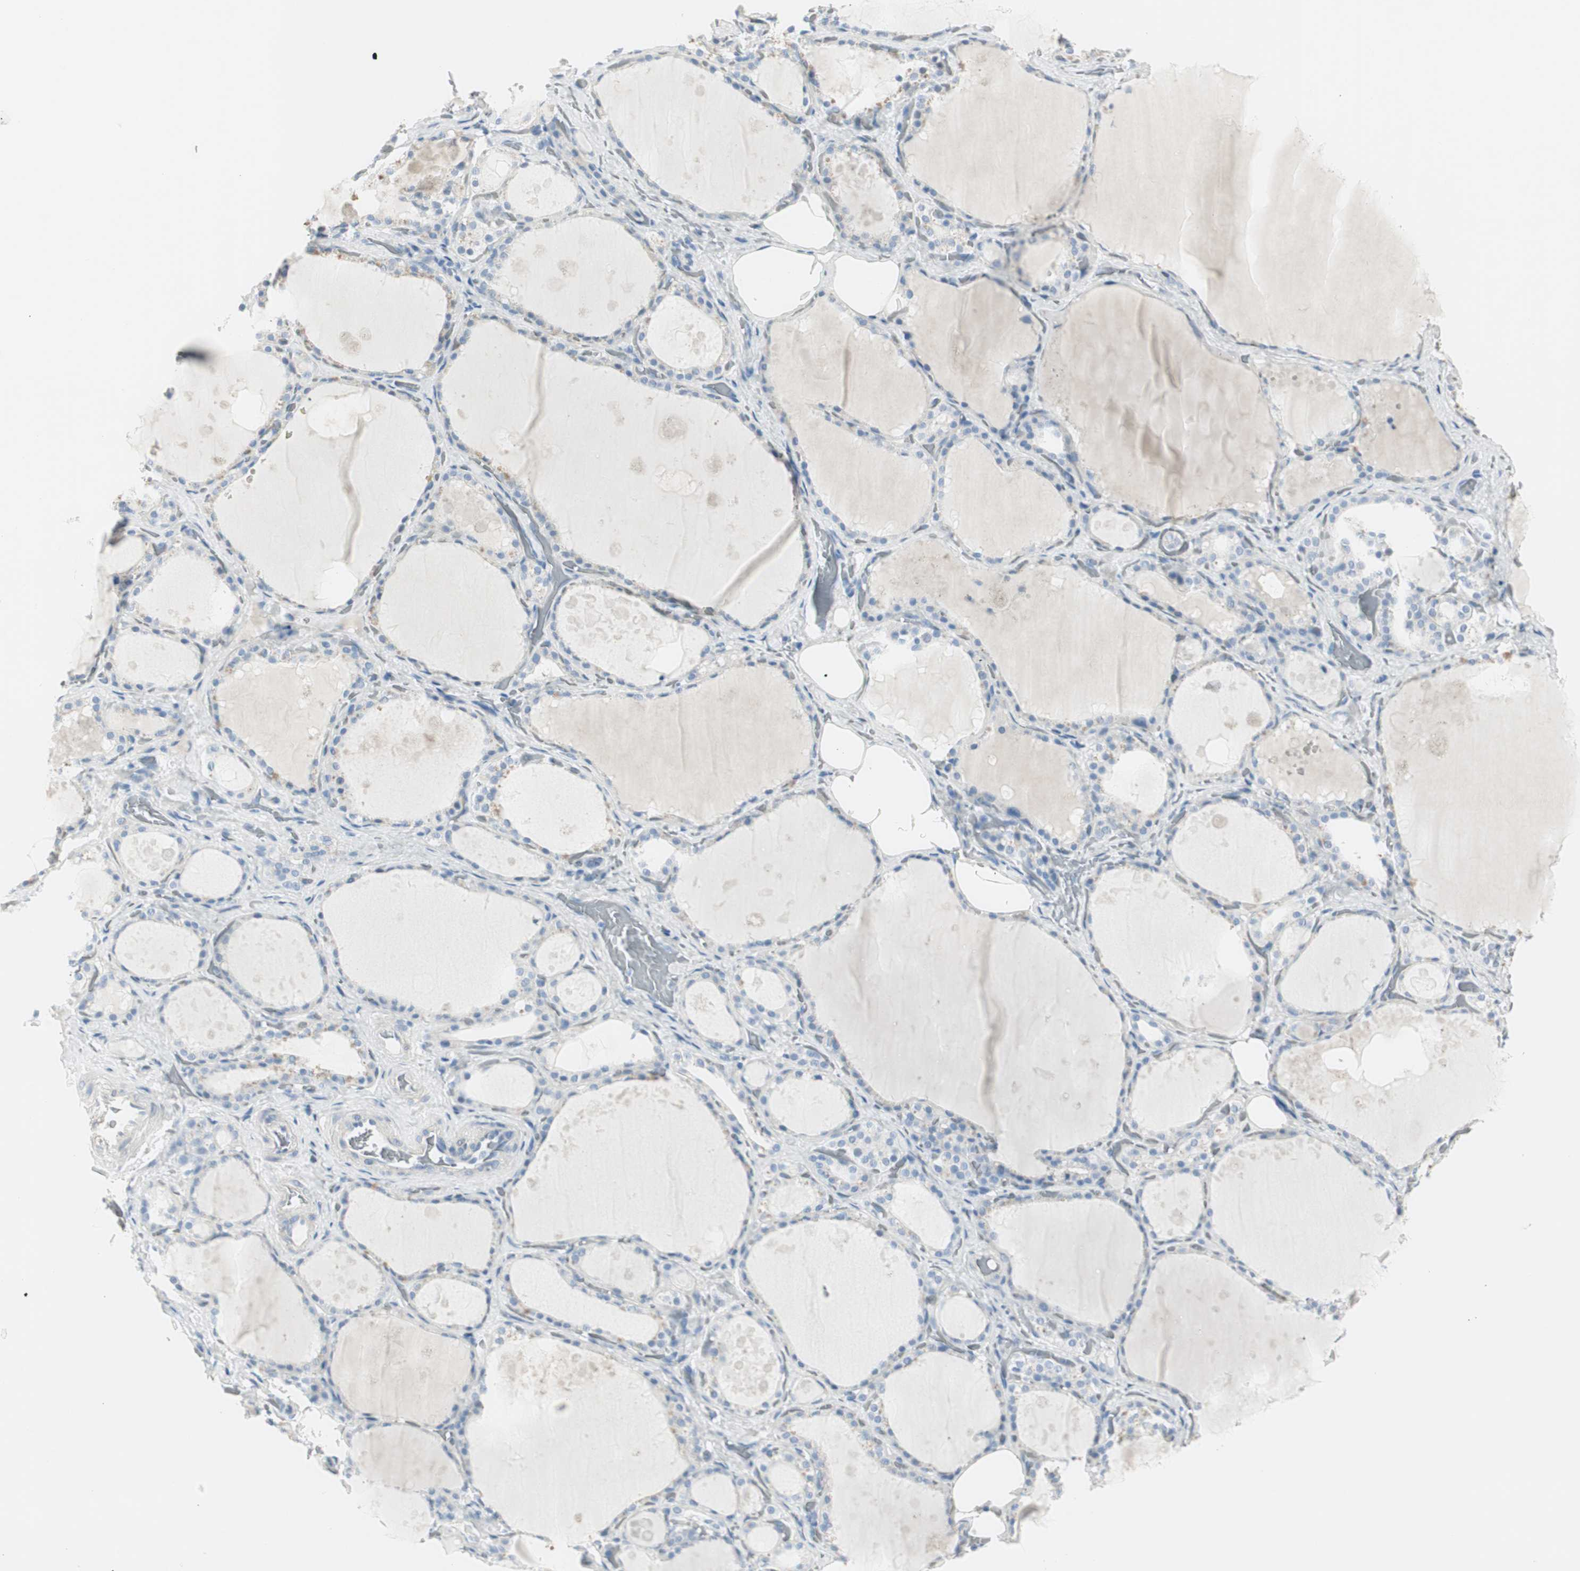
{"staining": {"intensity": "negative", "quantity": "none", "location": "none"}, "tissue": "thyroid gland", "cell_type": "Glandular cells", "image_type": "normal", "snomed": [{"axis": "morphology", "description": "Normal tissue, NOS"}, {"axis": "topography", "description": "Thyroid gland"}], "caption": "High magnification brightfield microscopy of unremarkable thyroid gland stained with DAB (3,3'-diaminobenzidine) (brown) and counterstained with hematoxylin (blue): glandular cells show no significant expression. The staining was performed using DAB (3,3'-diaminobenzidine) to visualize the protein expression in brown, while the nuclei were stained in blue with hematoxylin (Magnification: 20x).", "gene": "CDHR5", "patient": {"sex": "male", "age": 61}}